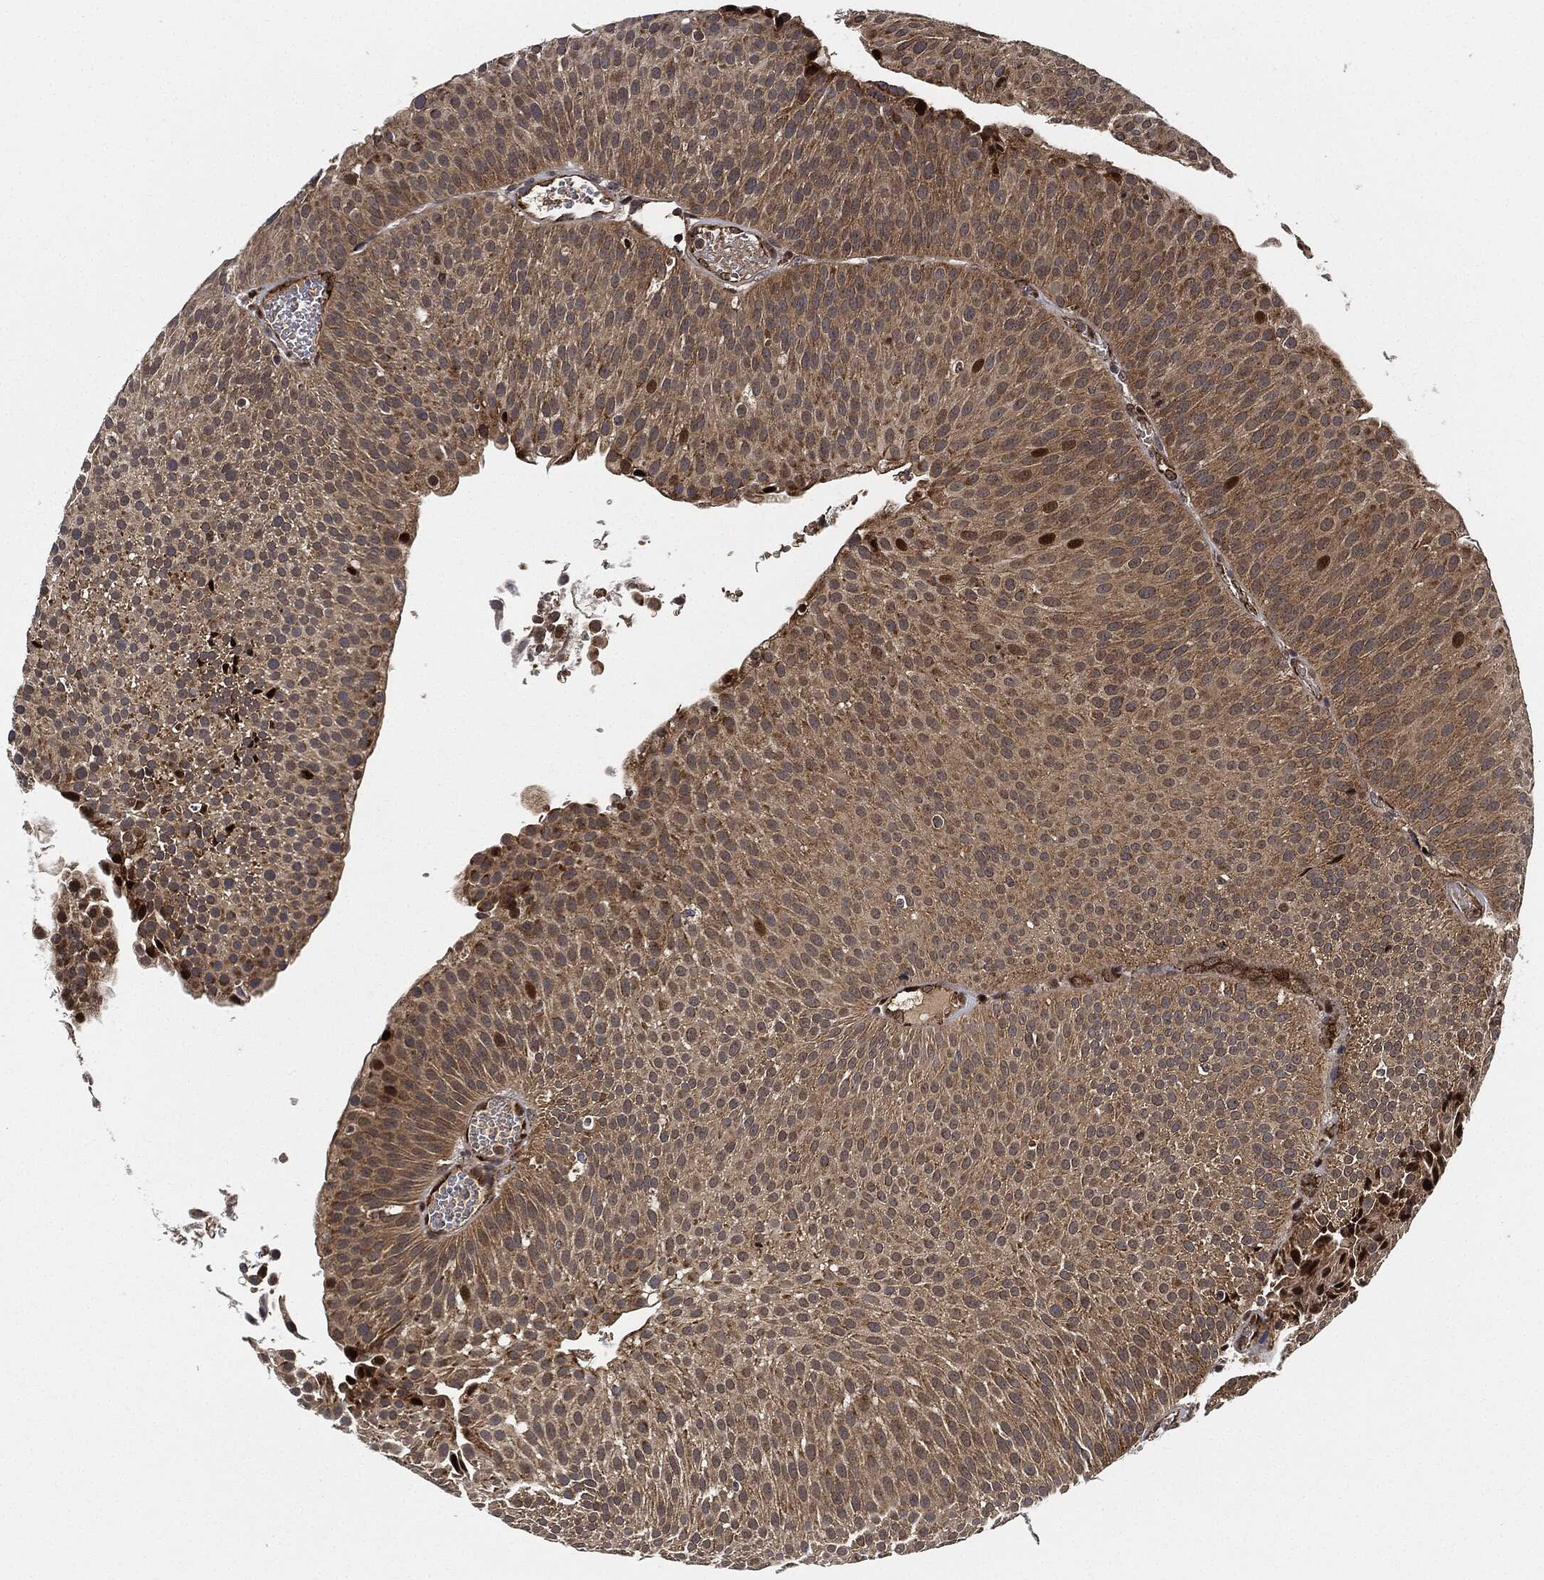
{"staining": {"intensity": "moderate", "quantity": ">75%", "location": "cytoplasmic/membranous"}, "tissue": "urothelial cancer", "cell_type": "Tumor cells", "image_type": "cancer", "snomed": [{"axis": "morphology", "description": "Urothelial carcinoma, Low grade"}, {"axis": "topography", "description": "Urinary bladder"}], "caption": "IHC micrograph of neoplastic tissue: urothelial cancer stained using IHC exhibits medium levels of moderate protein expression localized specifically in the cytoplasmic/membranous of tumor cells, appearing as a cytoplasmic/membranous brown color.", "gene": "RNASEL", "patient": {"sex": "male", "age": 65}}